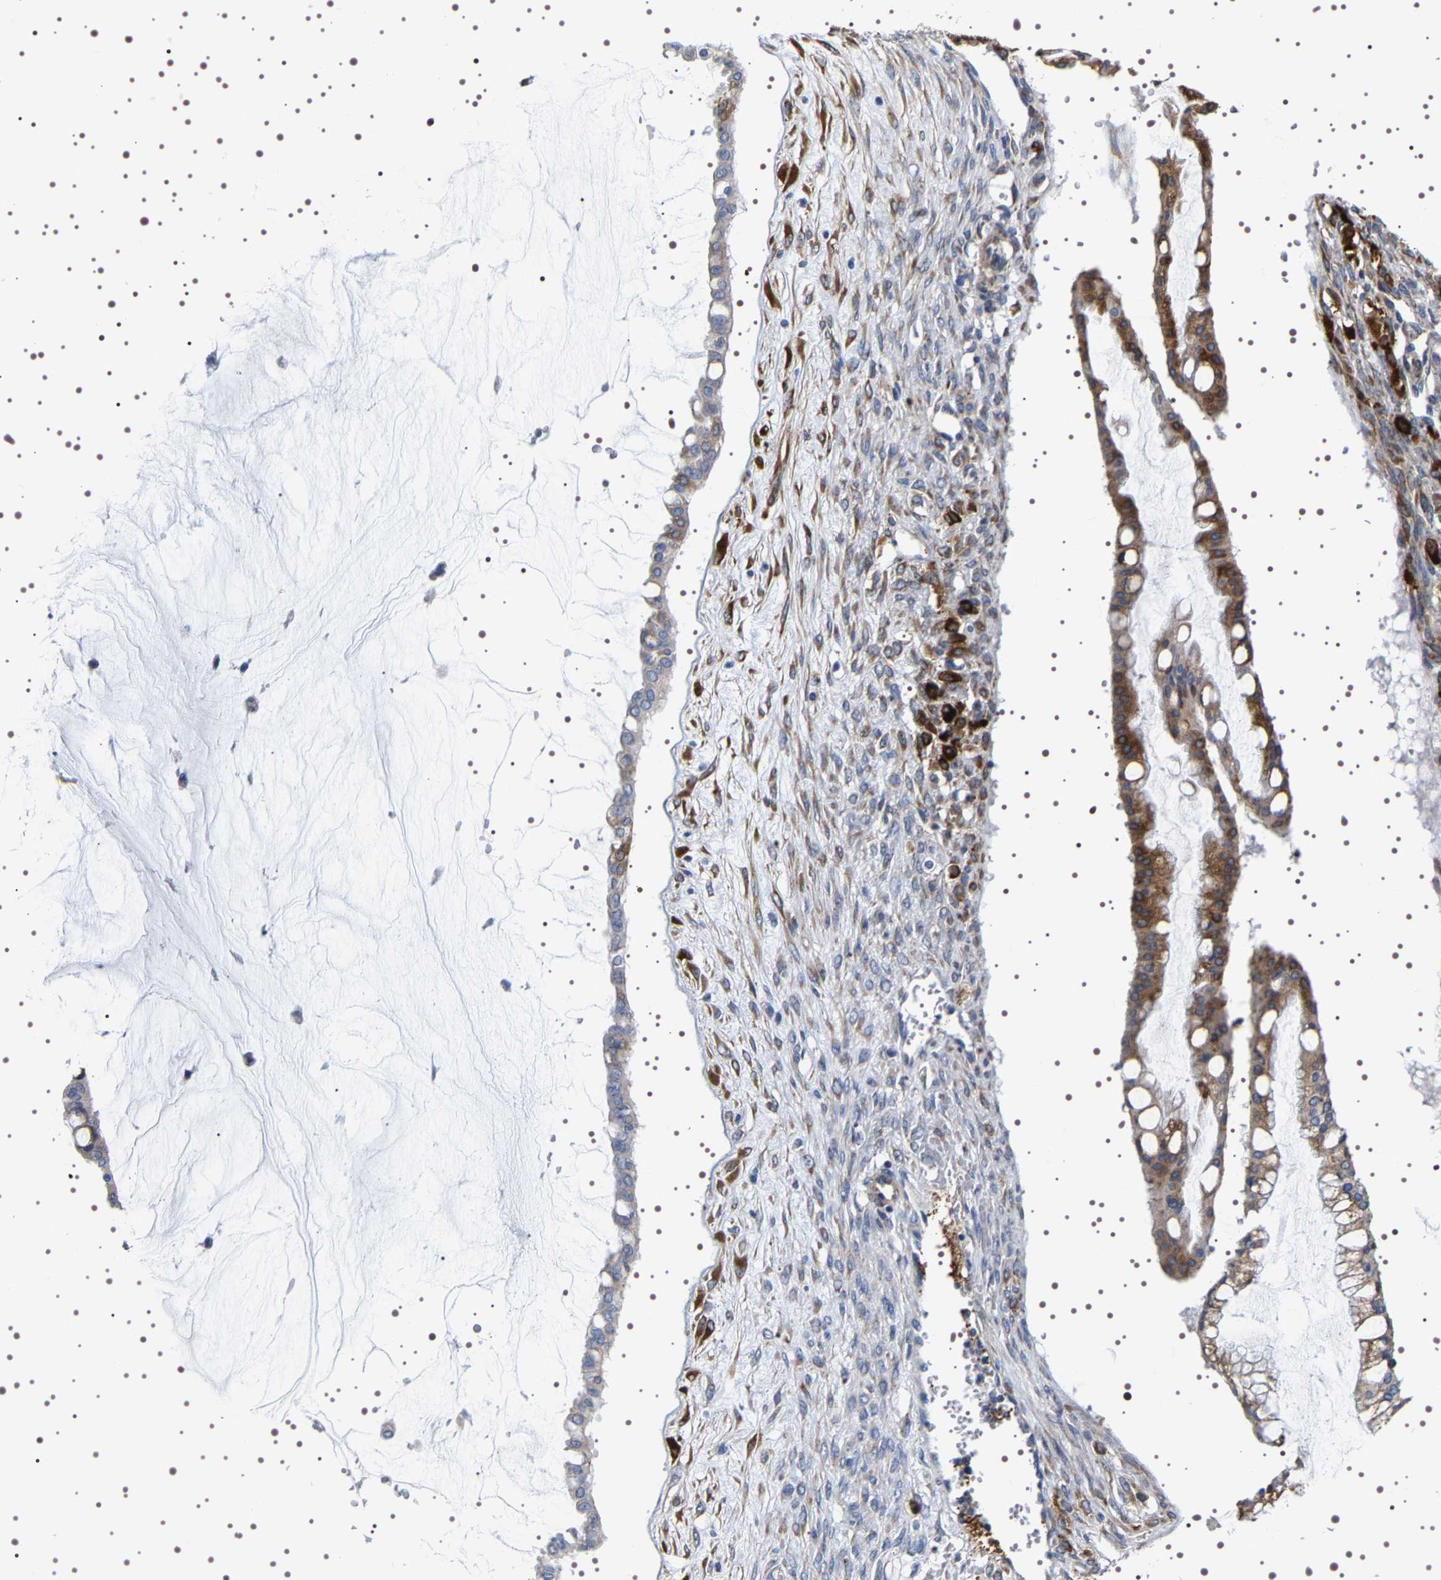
{"staining": {"intensity": "moderate", "quantity": ">75%", "location": "cytoplasmic/membranous"}, "tissue": "ovarian cancer", "cell_type": "Tumor cells", "image_type": "cancer", "snomed": [{"axis": "morphology", "description": "Cystadenocarcinoma, mucinous, NOS"}, {"axis": "topography", "description": "Ovary"}], "caption": "Ovarian mucinous cystadenocarcinoma tissue exhibits moderate cytoplasmic/membranous staining in about >75% of tumor cells (DAB (3,3'-diaminobenzidine) IHC with brightfield microscopy, high magnification).", "gene": "SQLE", "patient": {"sex": "female", "age": 73}}